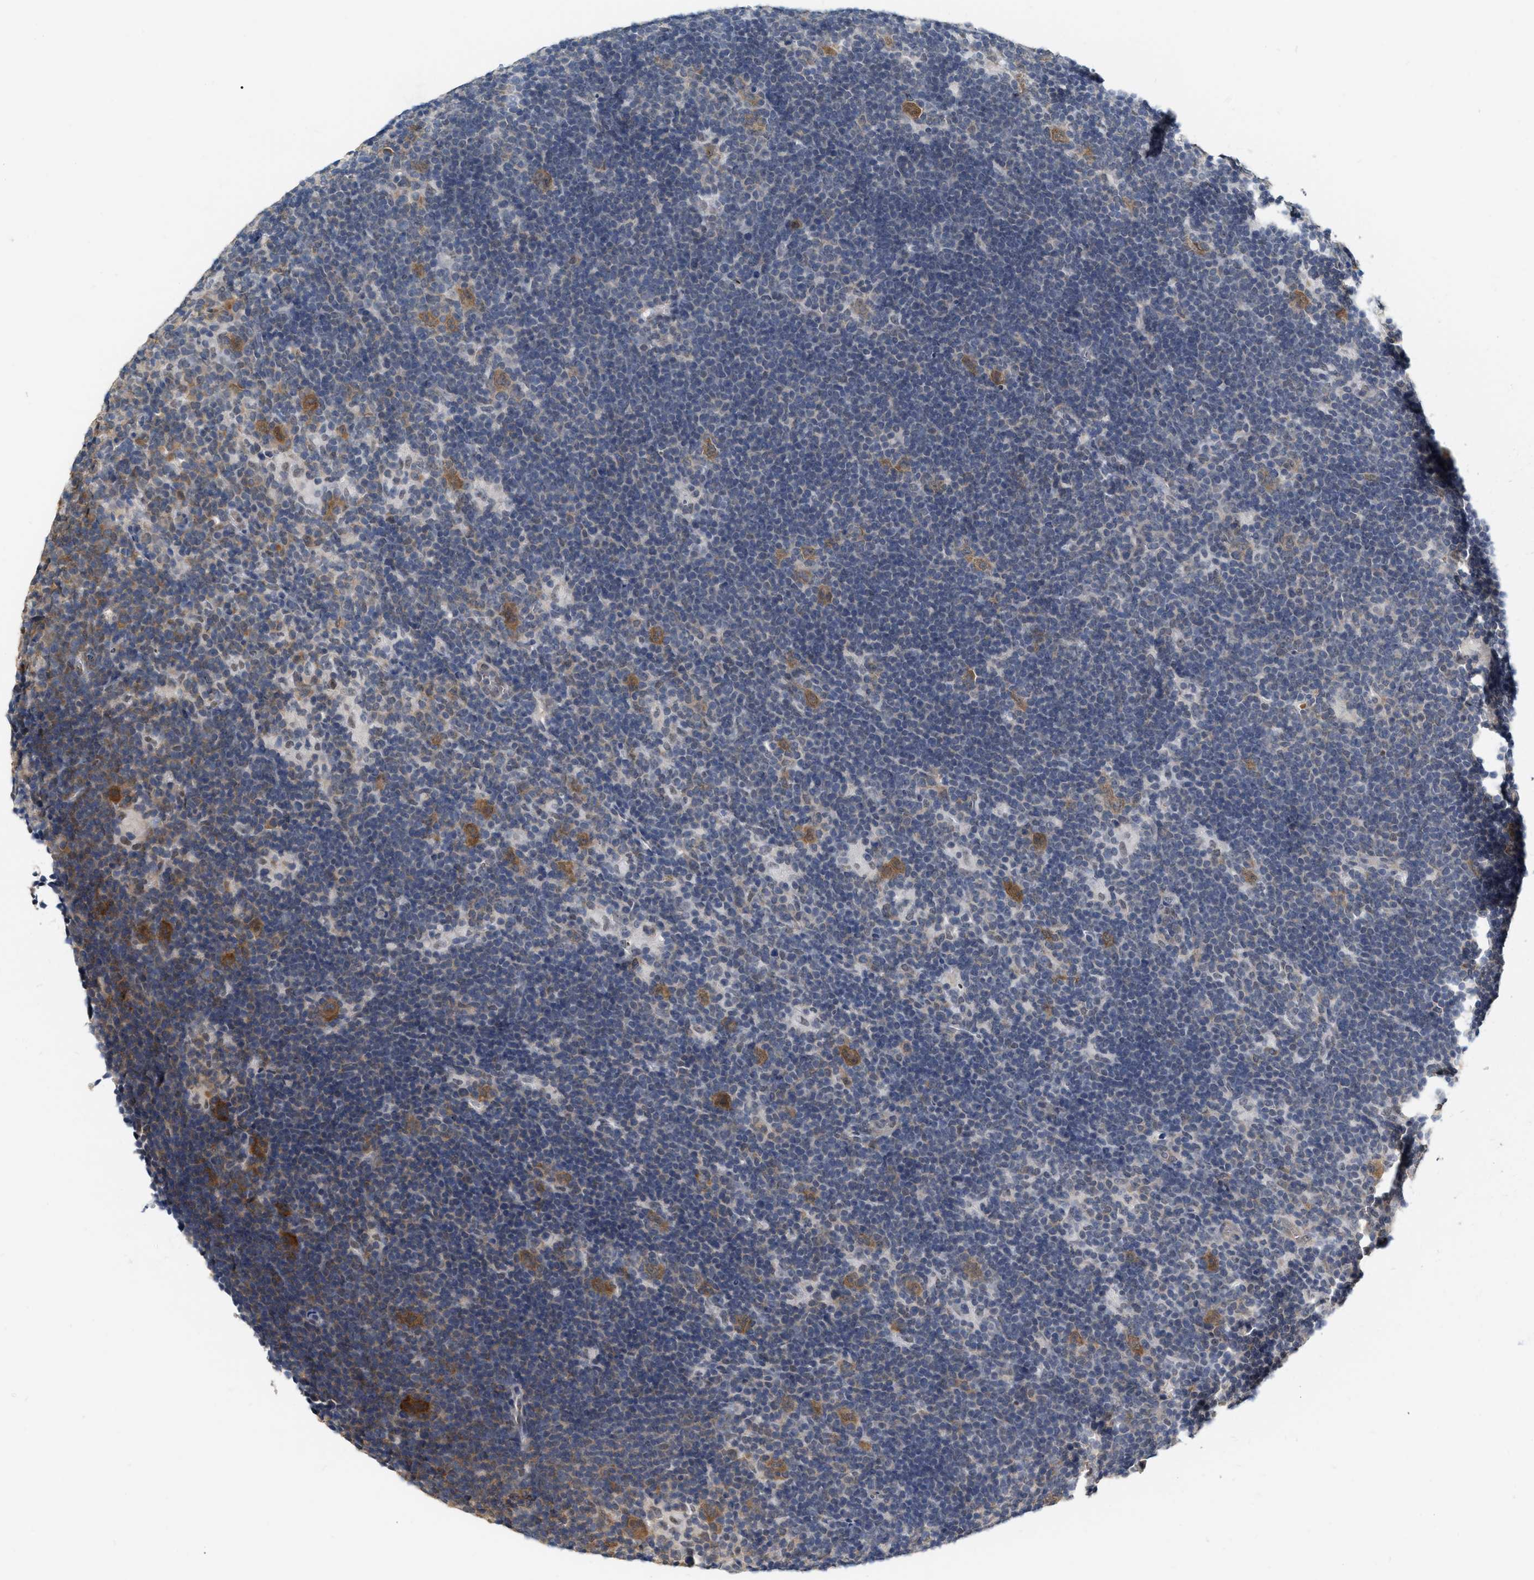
{"staining": {"intensity": "moderate", "quantity": ">75%", "location": "cytoplasmic/membranous"}, "tissue": "lymphoma", "cell_type": "Tumor cells", "image_type": "cancer", "snomed": [{"axis": "morphology", "description": "Hodgkin's disease, NOS"}, {"axis": "topography", "description": "Lymph node"}], "caption": "High-power microscopy captured an immunohistochemistry photomicrograph of Hodgkin's disease, revealing moderate cytoplasmic/membranous expression in approximately >75% of tumor cells.", "gene": "RUVBL1", "patient": {"sex": "female", "age": 57}}